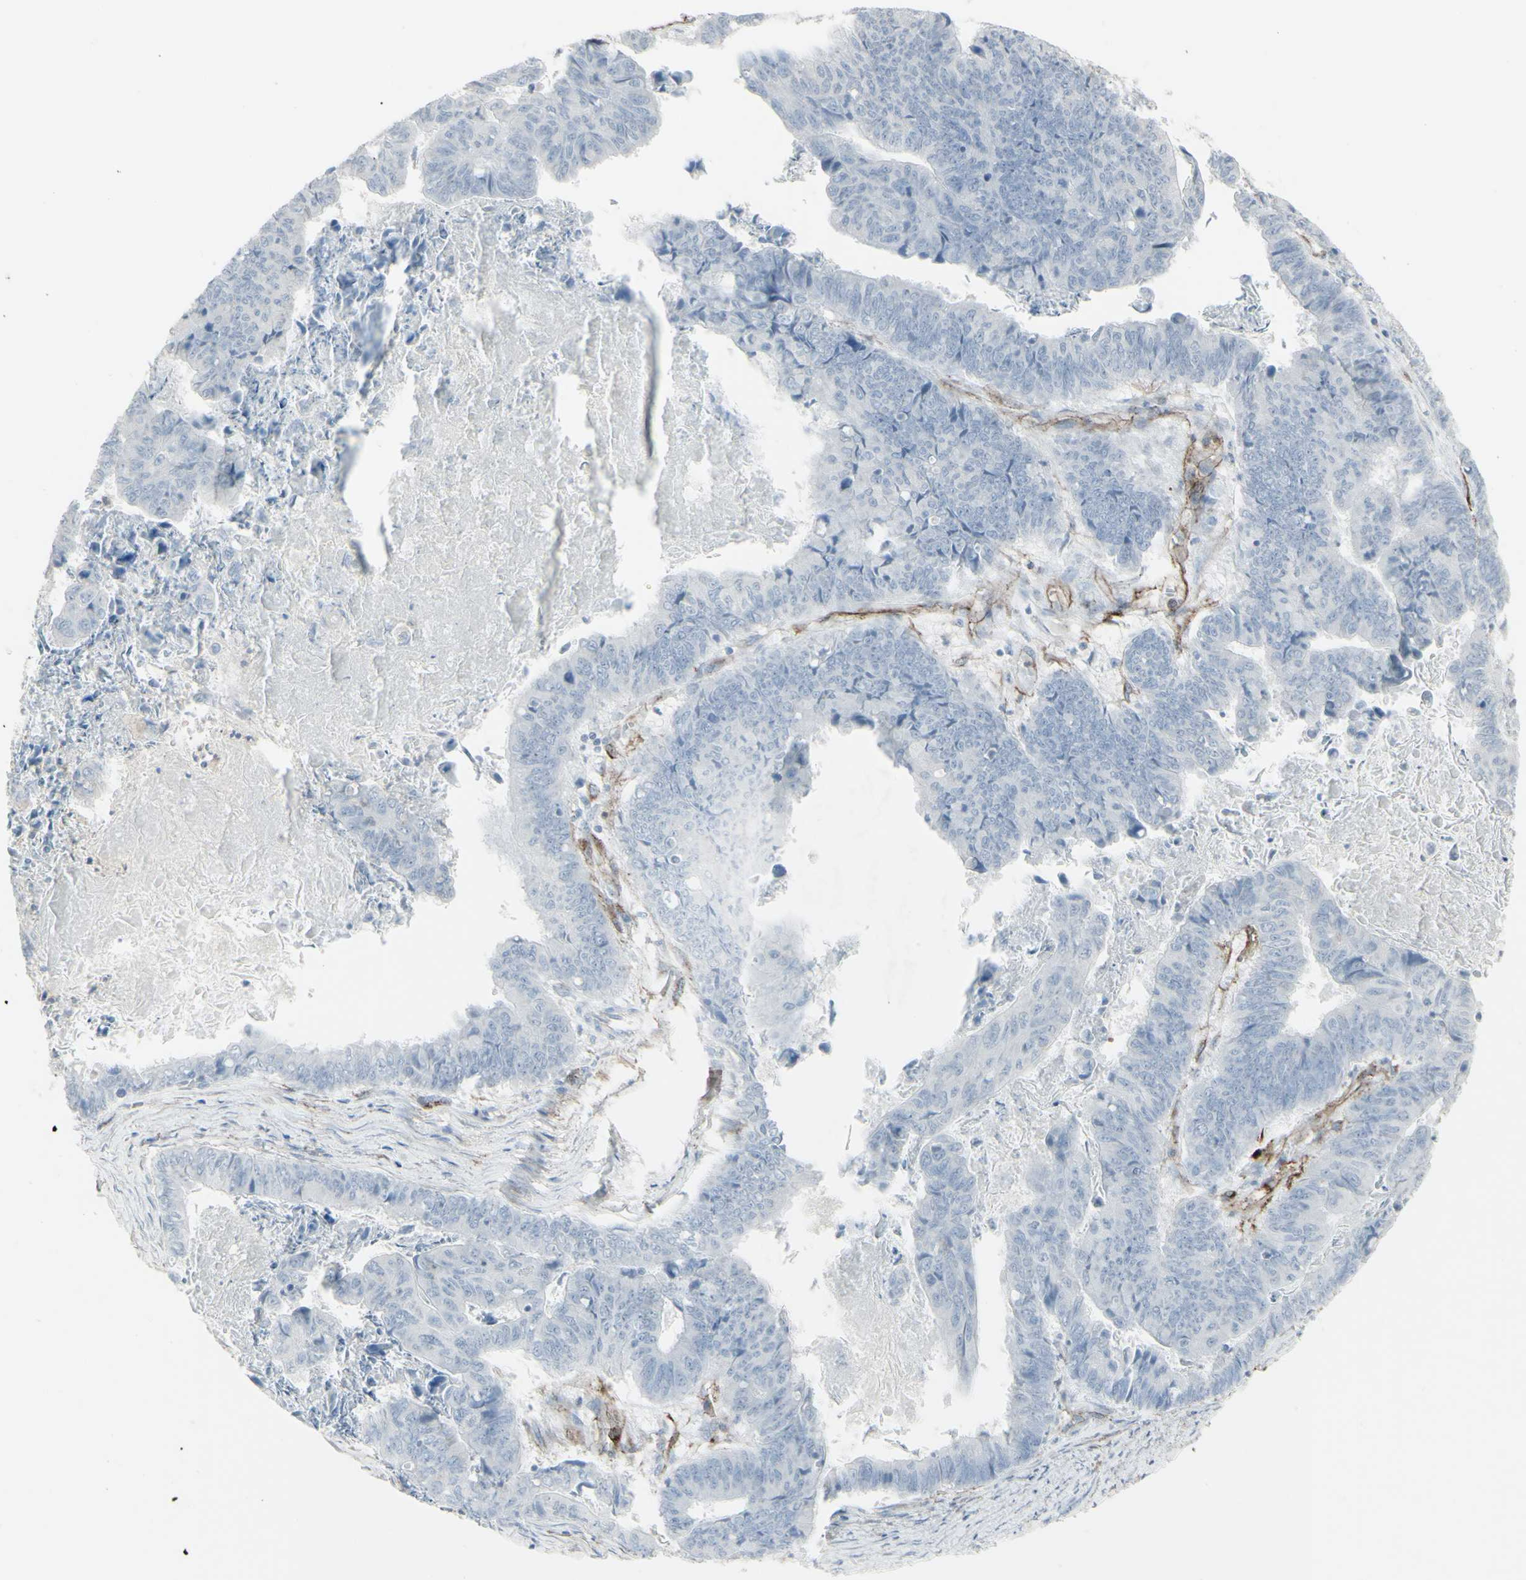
{"staining": {"intensity": "negative", "quantity": "none", "location": "none"}, "tissue": "stomach cancer", "cell_type": "Tumor cells", "image_type": "cancer", "snomed": [{"axis": "morphology", "description": "Adenocarcinoma, NOS"}, {"axis": "topography", "description": "Stomach, lower"}], "caption": "IHC of adenocarcinoma (stomach) exhibits no positivity in tumor cells.", "gene": "GJA1", "patient": {"sex": "male", "age": 77}}